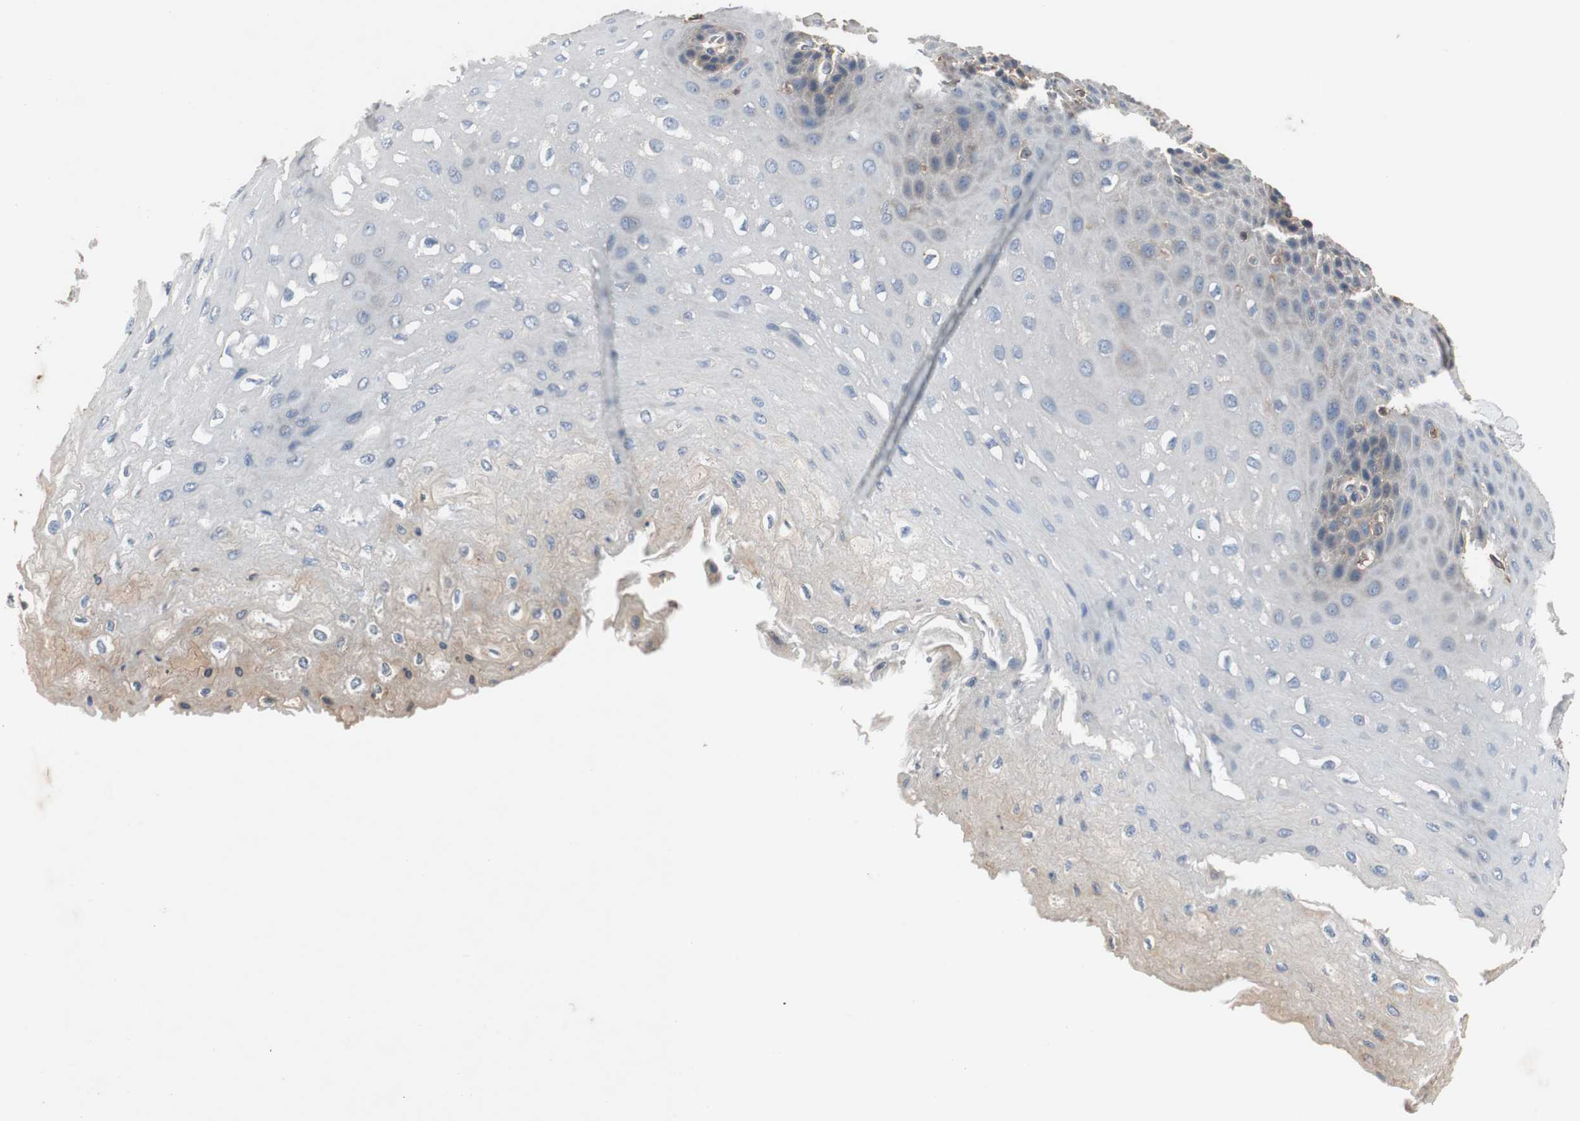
{"staining": {"intensity": "weak", "quantity": "<25%", "location": "cytoplasmic/membranous"}, "tissue": "esophagus", "cell_type": "Squamous epithelial cells", "image_type": "normal", "snomed": [{"axis": "morphology", "description": "Normal tissue, NOS"}, {"axis": "topography", "description": "Esophagus"}], "caption": "Squamous epithelial cells are negative for brown protein staining in unremarkable esophagus.", "gene": "TNFRSF14", "patient": {"sex": "female", "age": 72}}